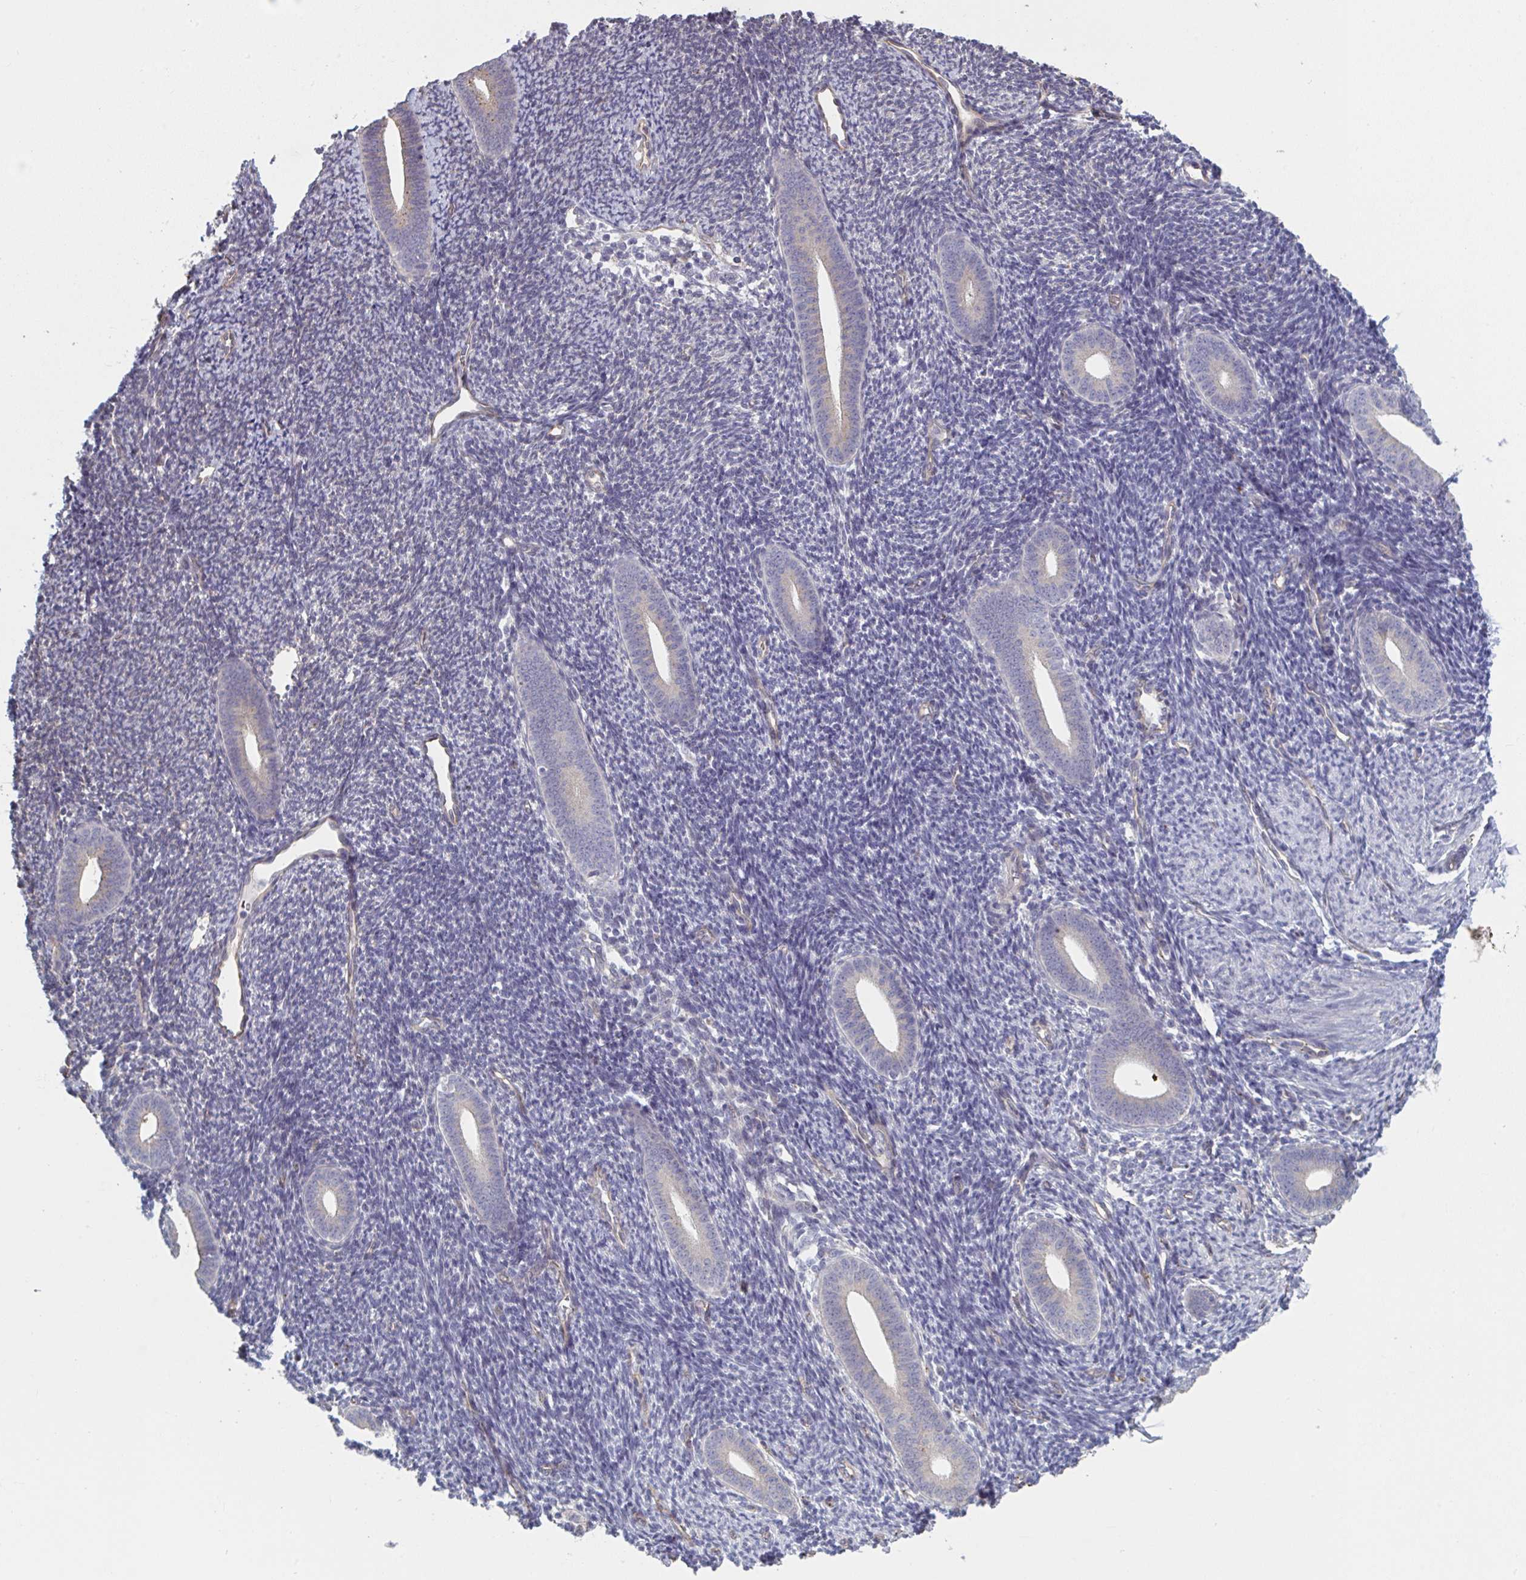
{"staining": {"intensity": "moderate", "quantity": "<25%", "location": "cytoplasmic/membranous"}, "tissue": "endometrium", "cell_type": "Cells in endometrial stroma", "image_type": "normal", "snomed": [{"axis": "morphology", "description": "Normal tissue, NOS"}, {"axis": "topography", "description": "Endometrium"}], "caption": "The immunohistochemical stain shows moderate cytoplasmic/membranous positivity in cells in endometrial stroma of unremarkable endometrium.", "gene": "TNFSF10", "patient": {"sex": "female", "age": 39}}